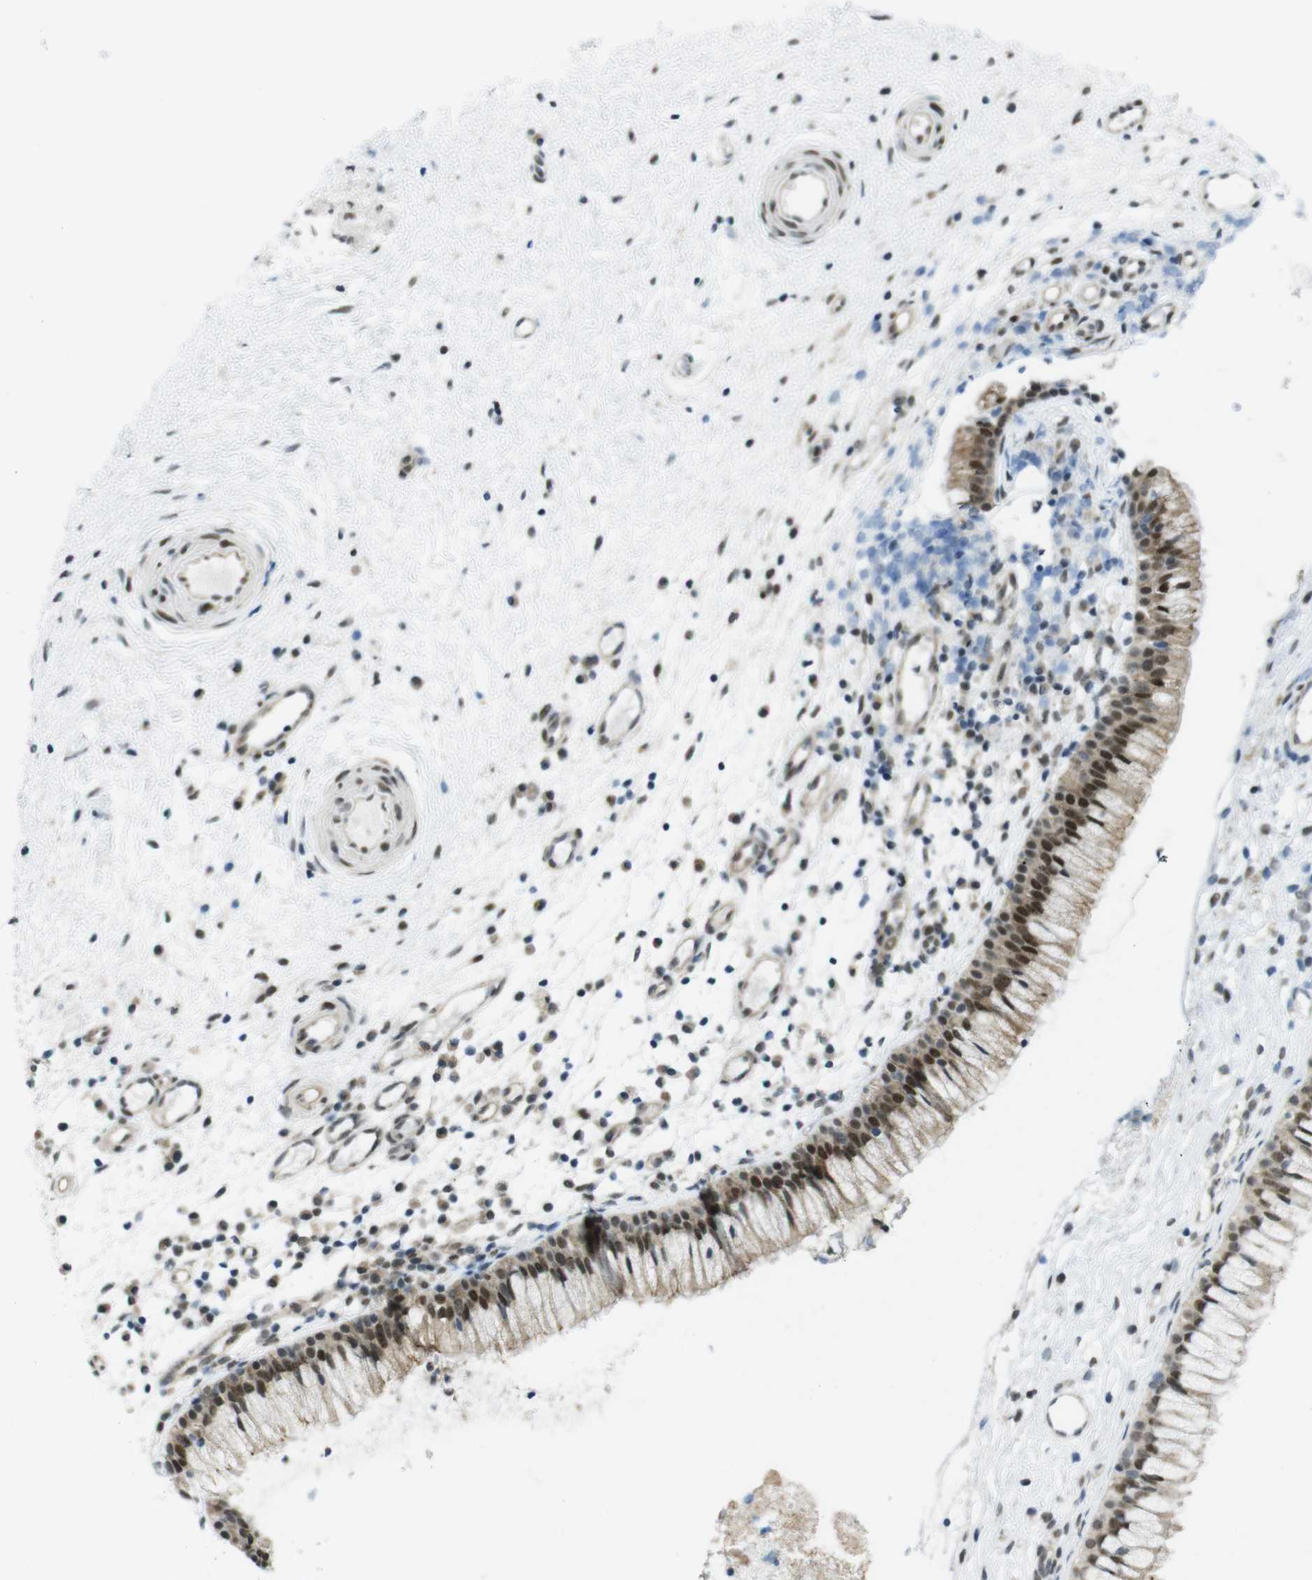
{"staining": {"intensity": "strong", "quantity": ">75%", "location": "cytoplasmic/membranous,nuclear"}, "tissue": "nasopharynx", "cell_type": "Respiratory epithelial cells", "image_type": "normal", "snomed": [{"axis": "morphology", "description": "Normal tissue, NOS"}, {"axis": "topography", "description": "Nasopharynx"}], "caption": "Unremarkable nasopharynx was stained to show a protein in brown. There is high levels of strong cytoplasmic/membranous,nuclear expression in about >75% of respiratory epithelial cells.", "gene": "UBB", "patient": {"sex": "male", "age": 21}}